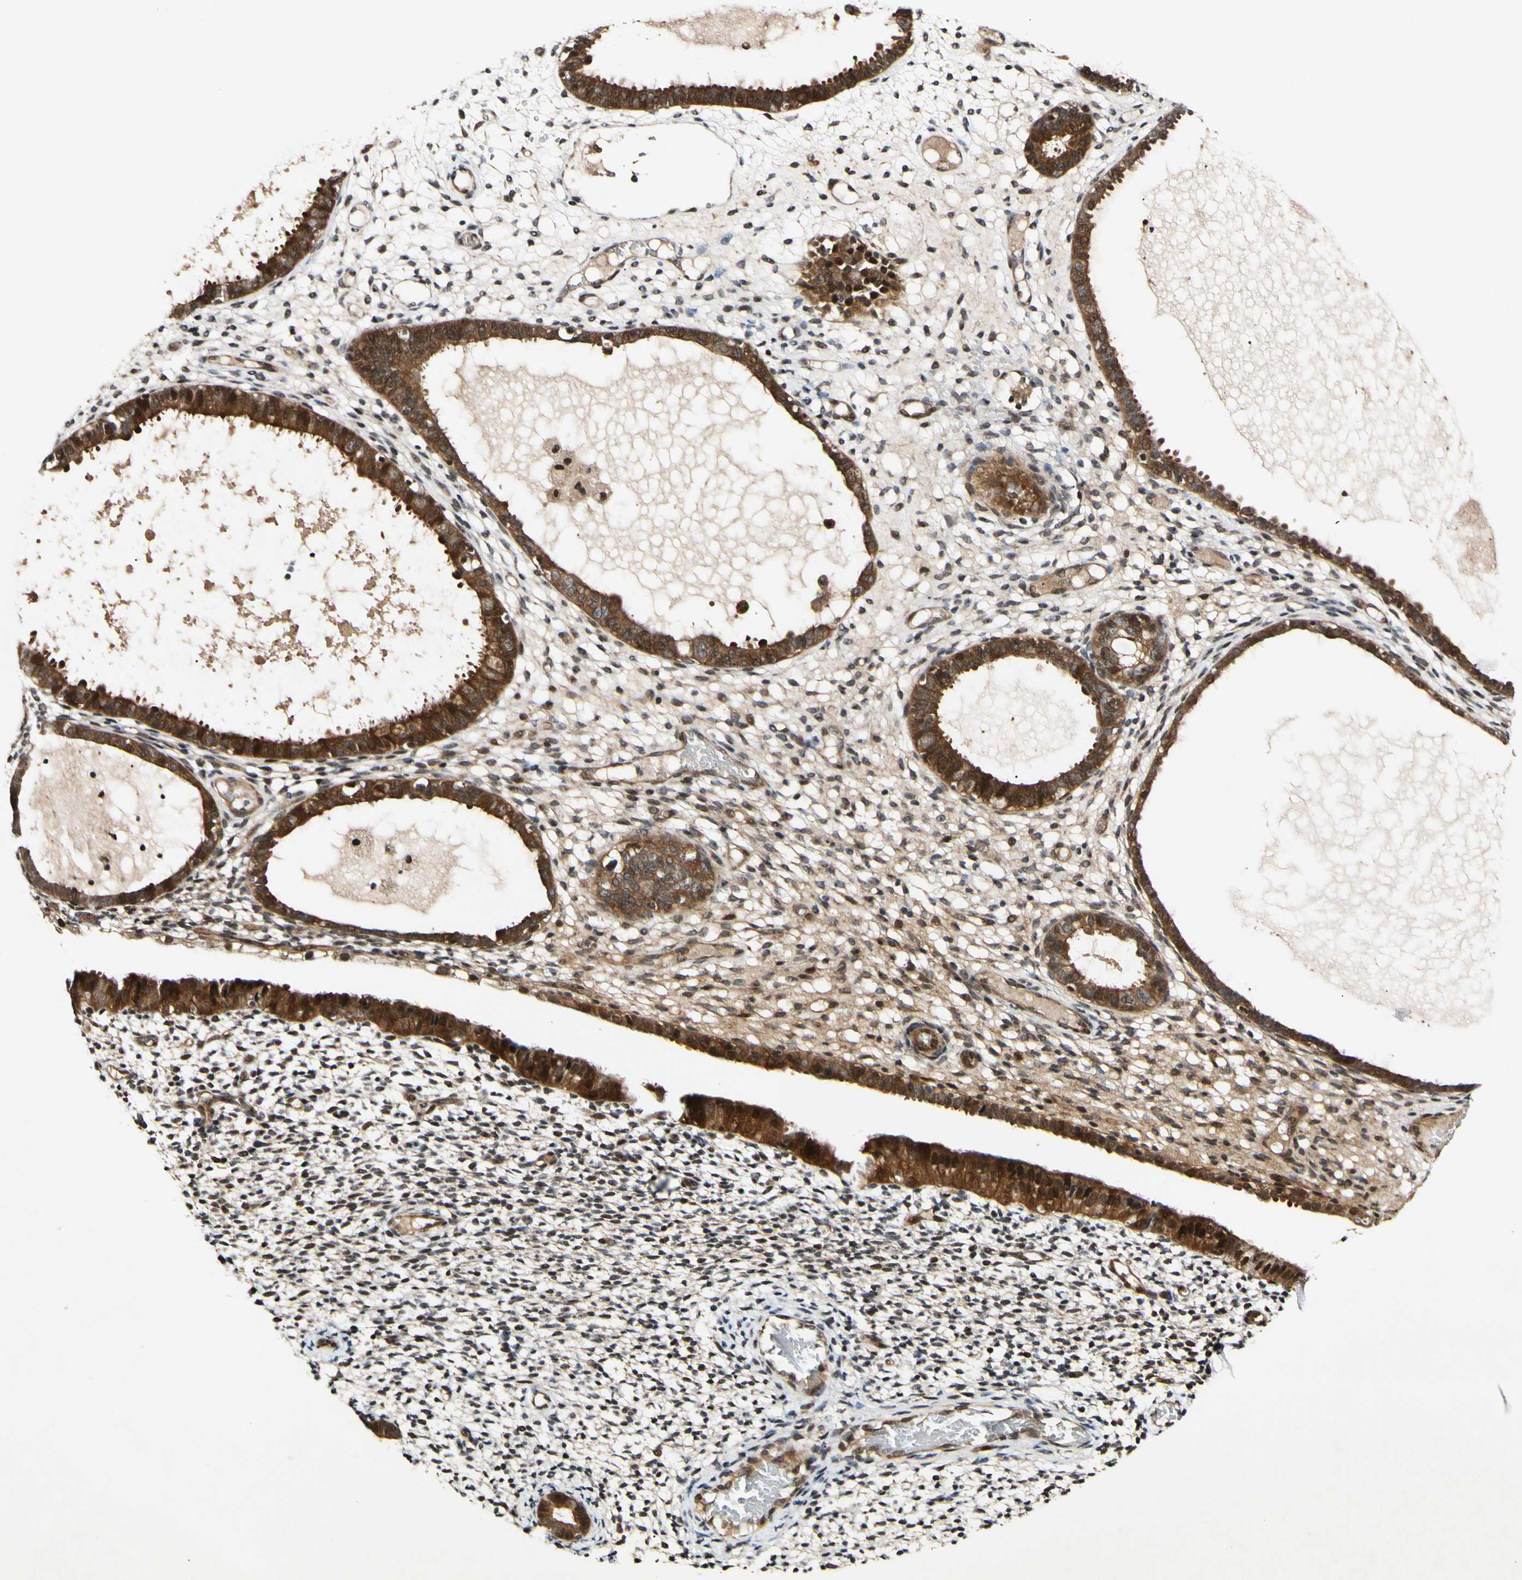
{"staining": {"intensity": "weak", "quantity": ">75%", "location": "cytoplasmic/membranous"}, "tissue": "endometrium", "cell_type": "Cells in endometrial stroma", "image_type": "normal", "snomed": [{"axis": "morphology", "description": "Normal tissue, NOS"}, {"axis": "topography", "description": "Endometrium"}], "caption": "IHC image of unremarkable human endometrium stained for a protein (brown), which demonstrates low levels of weak cytoplasmic/membranous expression in about >75% of cells in endometrial stroma.", "gene": "CSNK1E", "patient": {"sex": "female", "age": 61}}